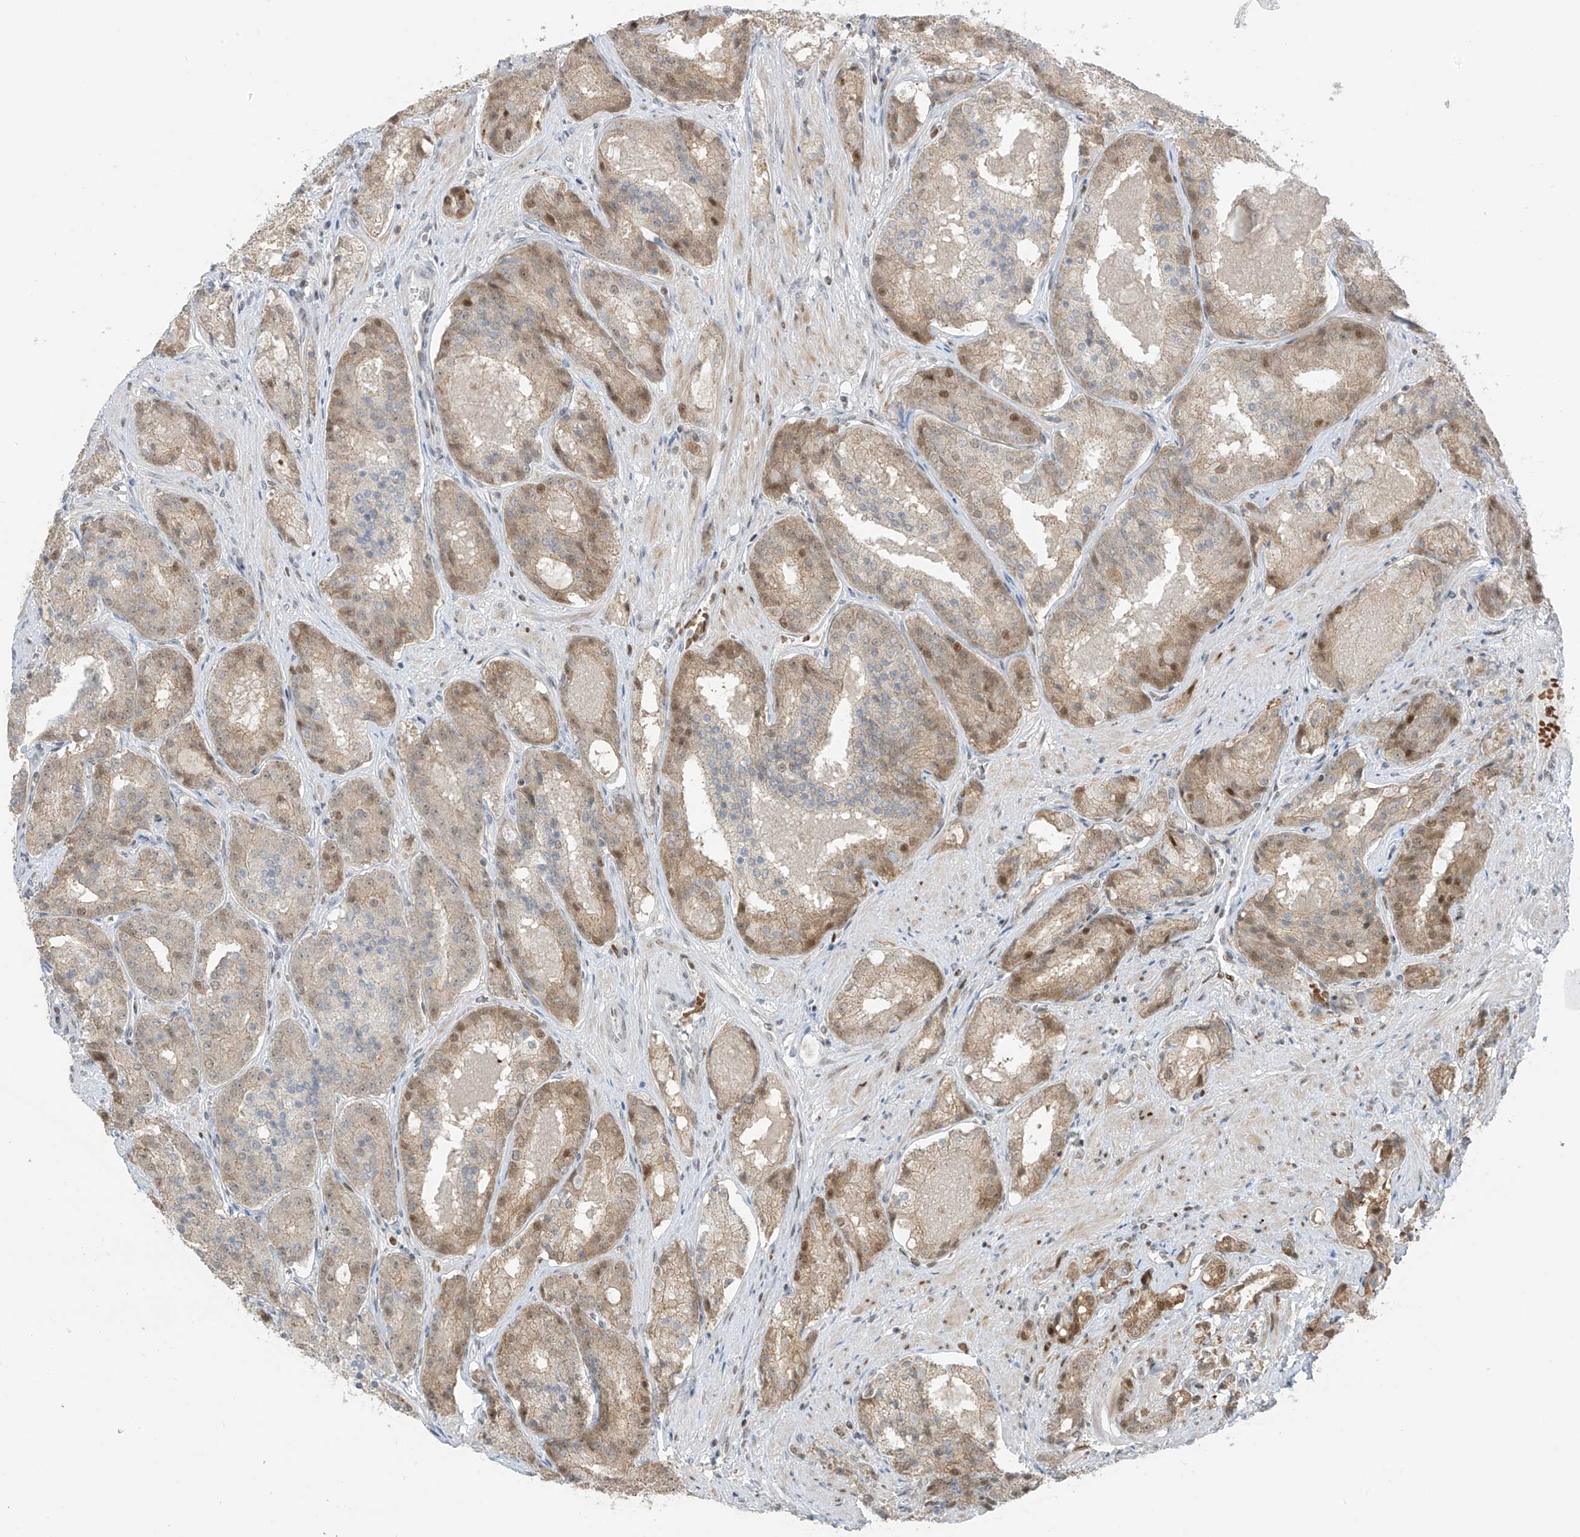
{"staining": {"intensity": "moderate", "quantity": ">75%", "location": "cytoplasmic/membranous,nuclear"}, "tissue": "prostate cancer", "cell_type": "Tumor cells", "image_type": "cancer", "snomed": [{"axis": "morphology", "description": "Adenocarcinoma, High grade"}, {"axis": "topography", "description": "Prostate"}], "caption": "Immunohistochemical staining of prostate cancer (adenocarcinoma (high-grade)) demonstrates medium levels of moderate cytoplasmic/membranous and nuclear positivity in approximately >75% of tumor cells. (Stains: DAB (3,3'-diaminobenzidine) in brown, nuclei in blue, Microscopy: brightfield microscopy at high magnification).", "gene": "ZCWPW2", "patient": {"sex": "male", "age": 60}}